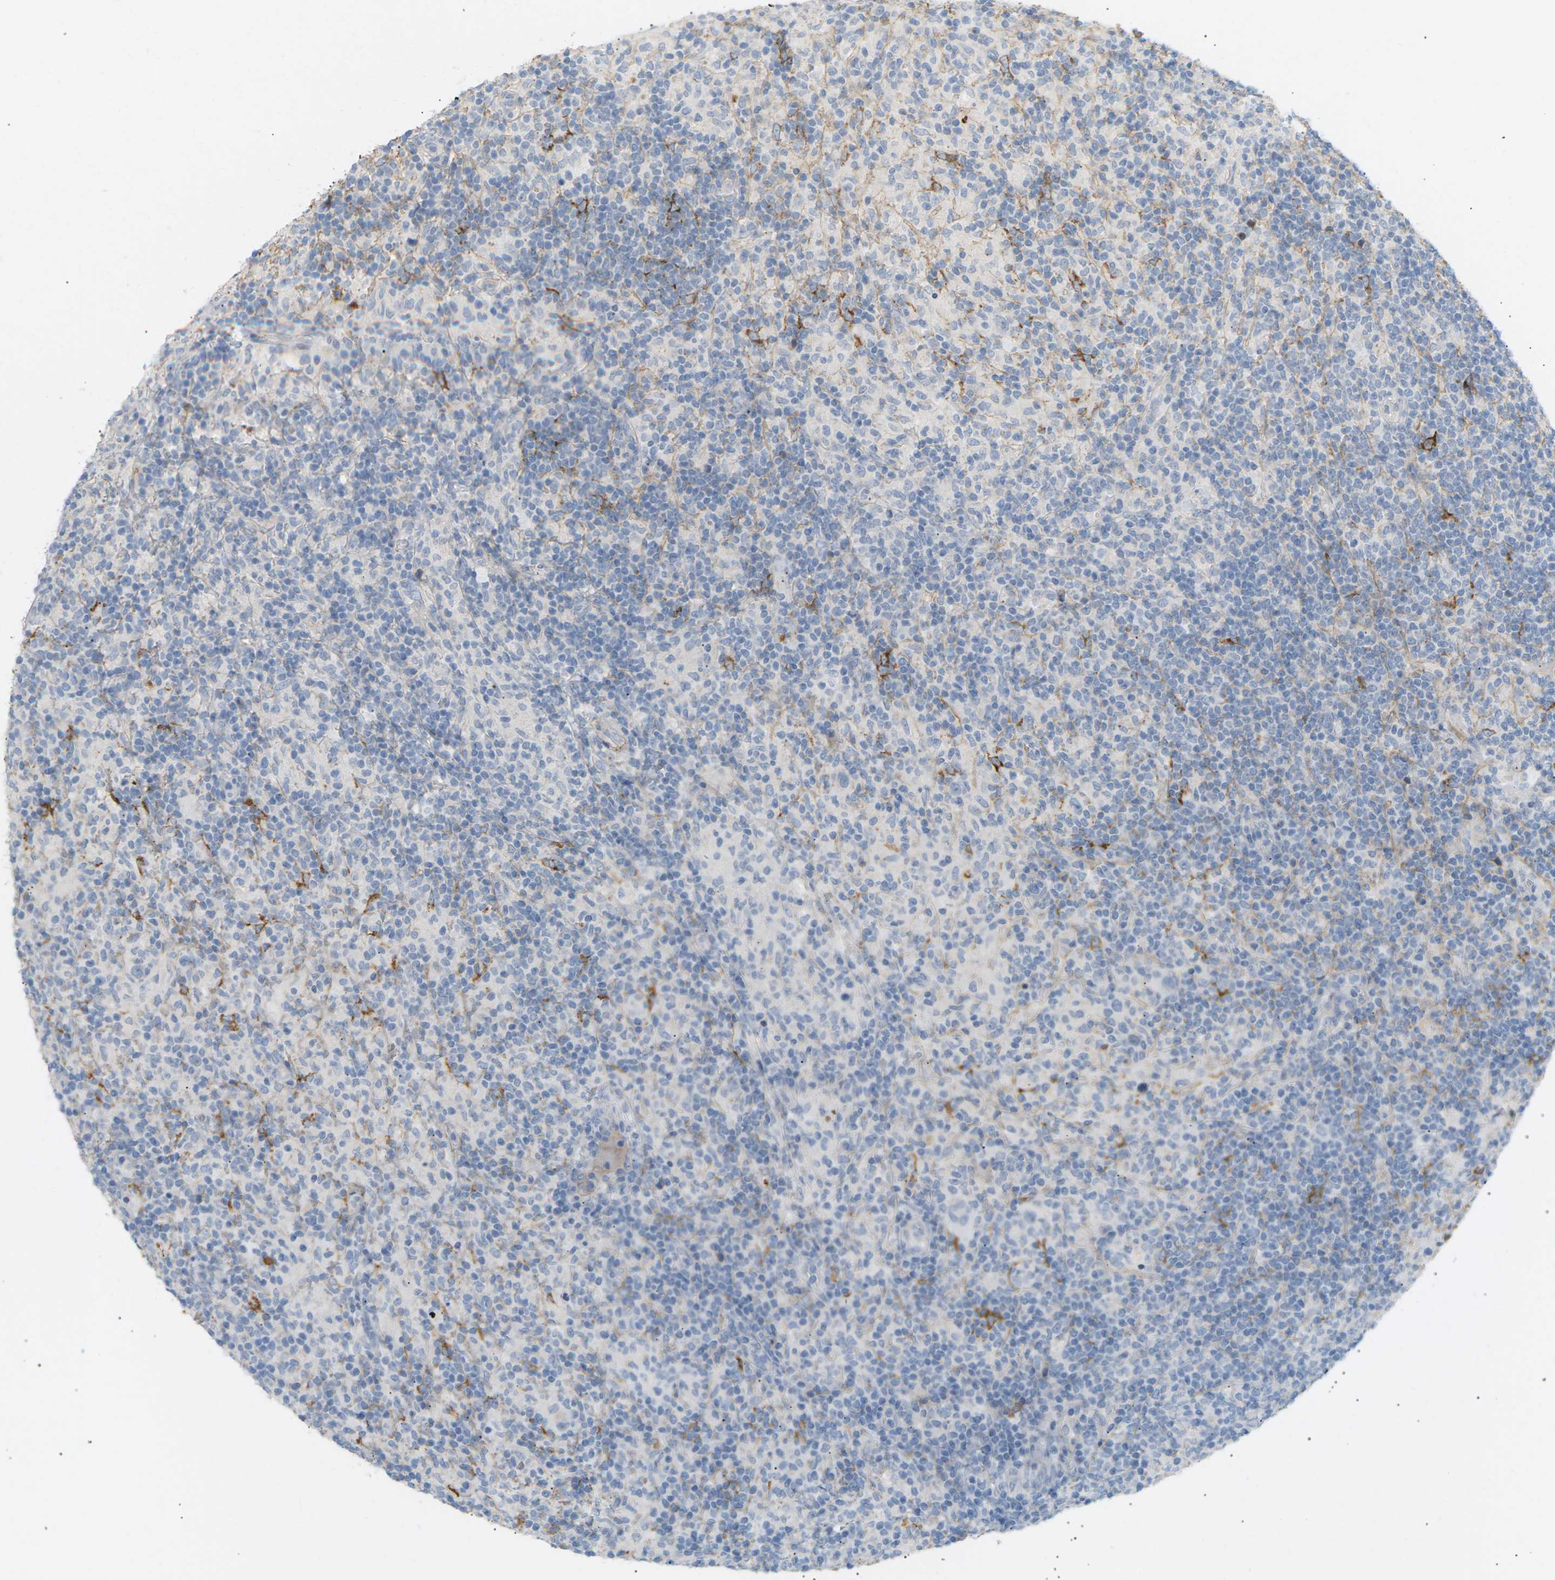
{"staining": {"intensity": "negative", "quantity": "none", "location": "none"}, "tissue": "lymphoma", "cell_type": "Tumor cells", "image_type": "cancer", "snomed": [{"axis": "morphology", "description": "Hodgkin's disease, NOS"}, {"axis": "topography", "description": "Lymph node"}], "caption": "DAB (3,3'-diaminobenzidine) immunohistochemical staining of human Hodgkin's disease exhibits no significant expression in tumor cells. The staining was performed using DAB to visualize the protein expression in brown, while the nuclei were stained in blue with hematoxylin (Magnification: 20x).", "gene": "CLU", "patient": {"sex": "male", "age": 70}}